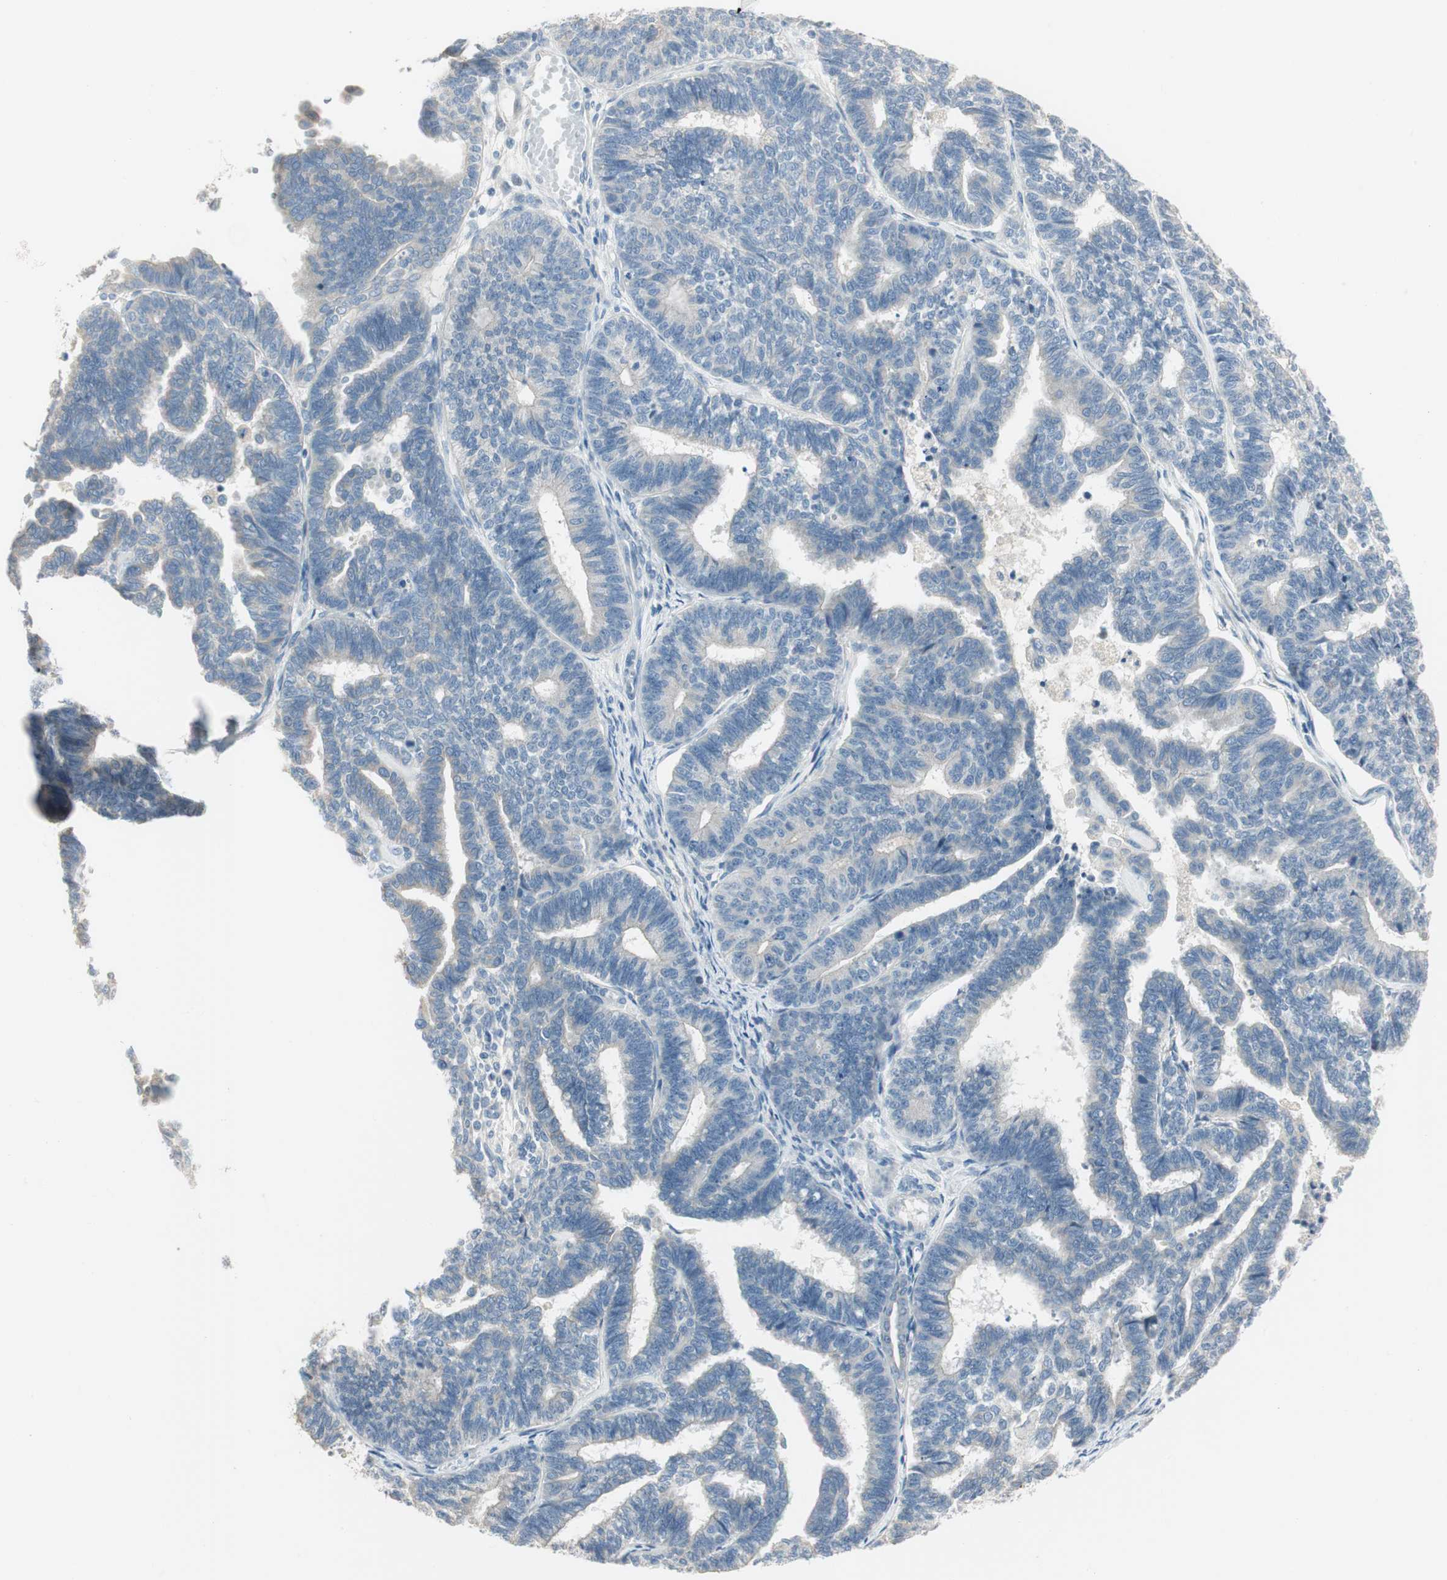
{"staining": {"intensity": "negative", "quantity": "none", "location": "none"}, "tissue": "endometrial cancer", "cell_type": "Tumor cells", "image_type": "cancer", "snomed": [{"axis": "morphology", "description": "Adenocarcinoma, NOS"}, {"axis": "topography", "description": "Endometrium"}], "caption": "Immunohistochemistry (IHC) photomicrograph of neoplastic tissue: endometrial adenocarcinoma stained with DAB (3,3'-diaminobenzidine) demonstrates no significant protein positivity in tumor cells.", "gene": "SPINK4", "patient": {"sex": "female", "age": 70}}